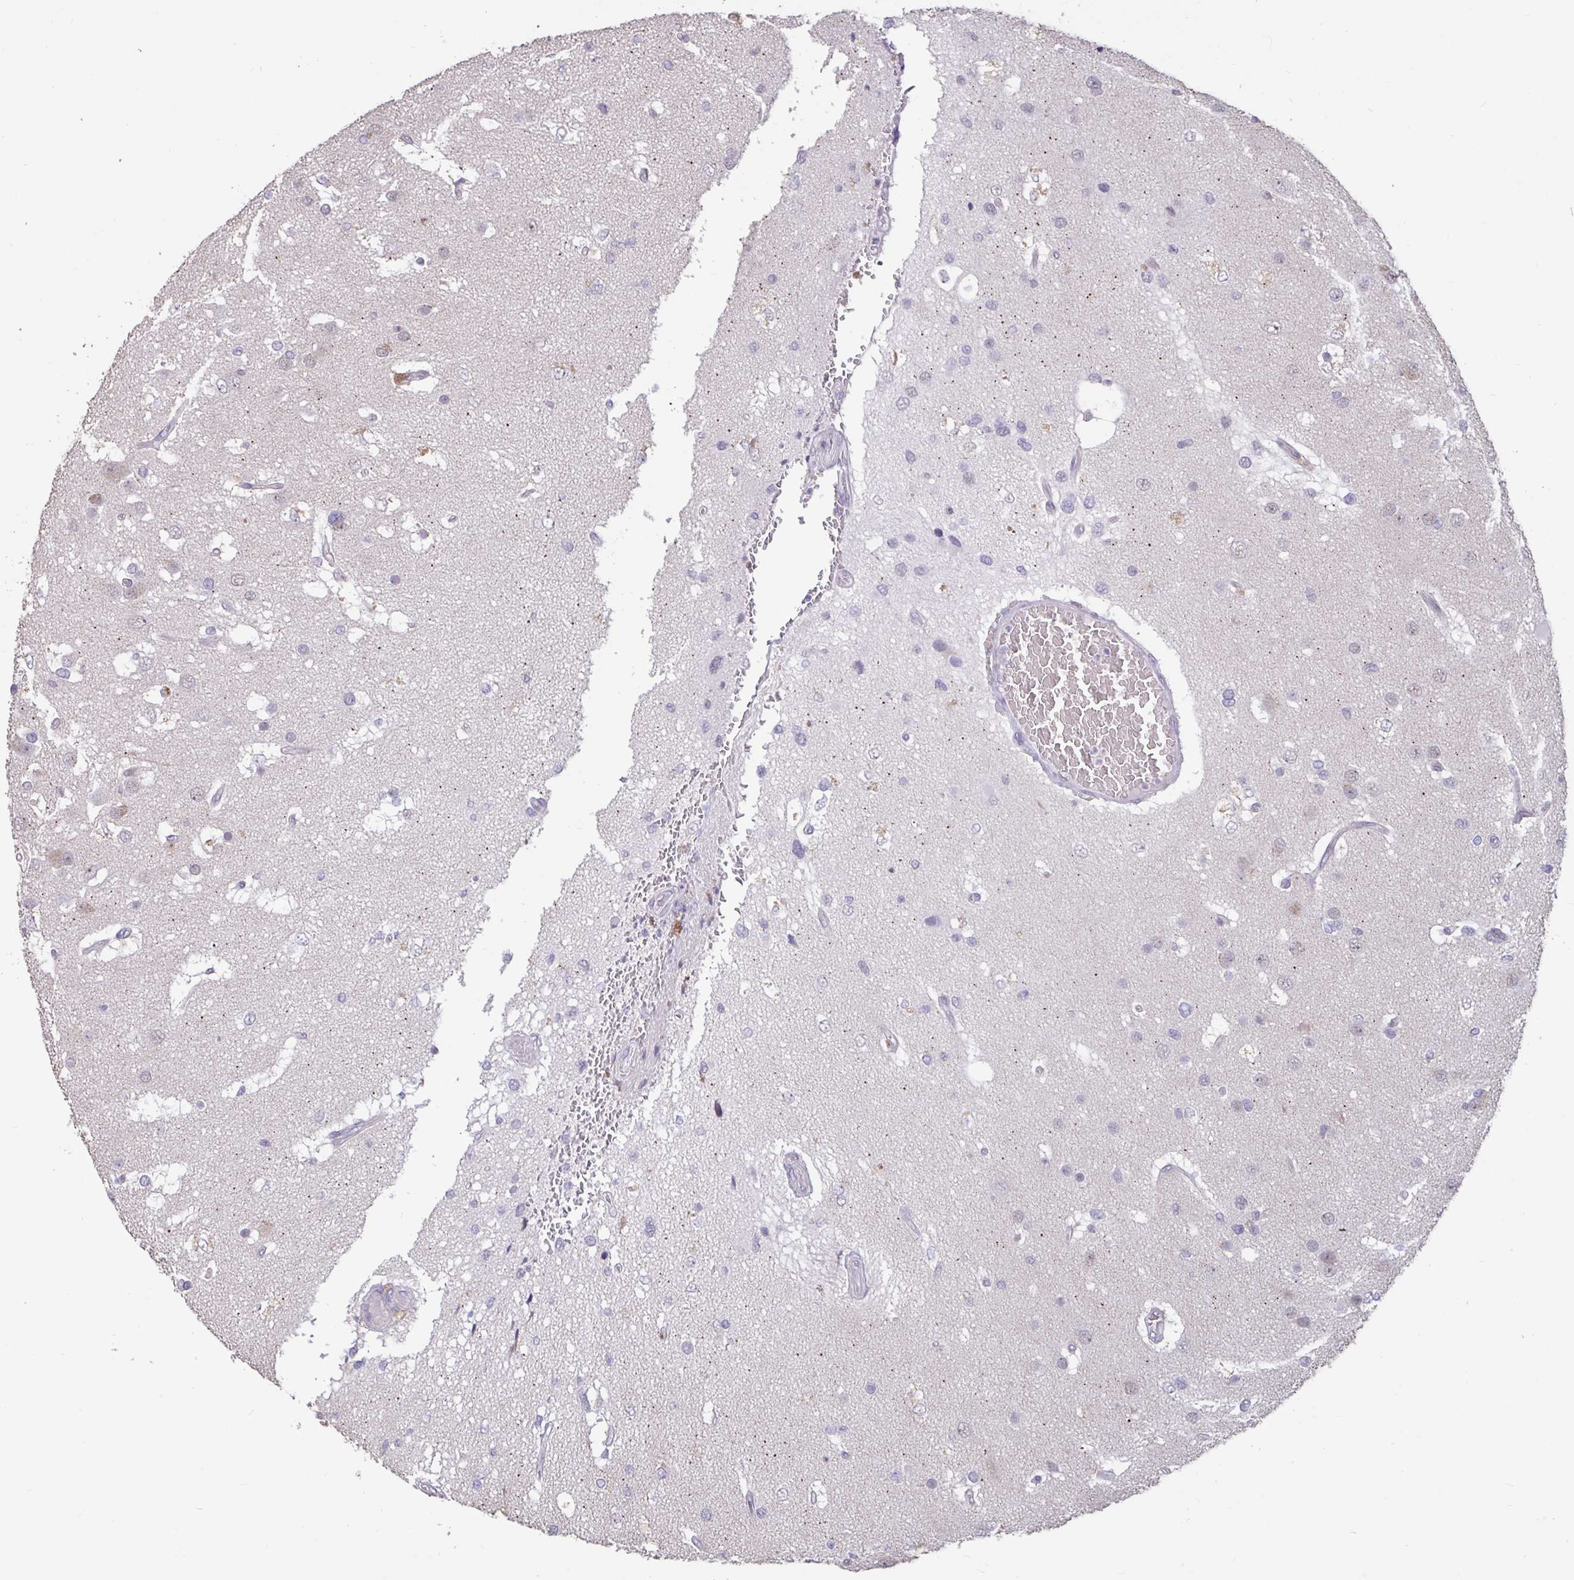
{"staining": {"intensity": "negative", "quantity": "none", "location": "none"}, "tissue": "glioma", "cell_type": "Tumor cells", "image_type": "cancer", "snomed": [{"axis": "morphology", "description": "Glioma, malignant, High grade"}, {"axis": "topography", "description": "Brain"}], "caption": "Photomicrograph shows no protein expression in tumor cells of glioma tissue.", "gene": "DDX39A", "patient": {"sex": "male", "age": 53}}